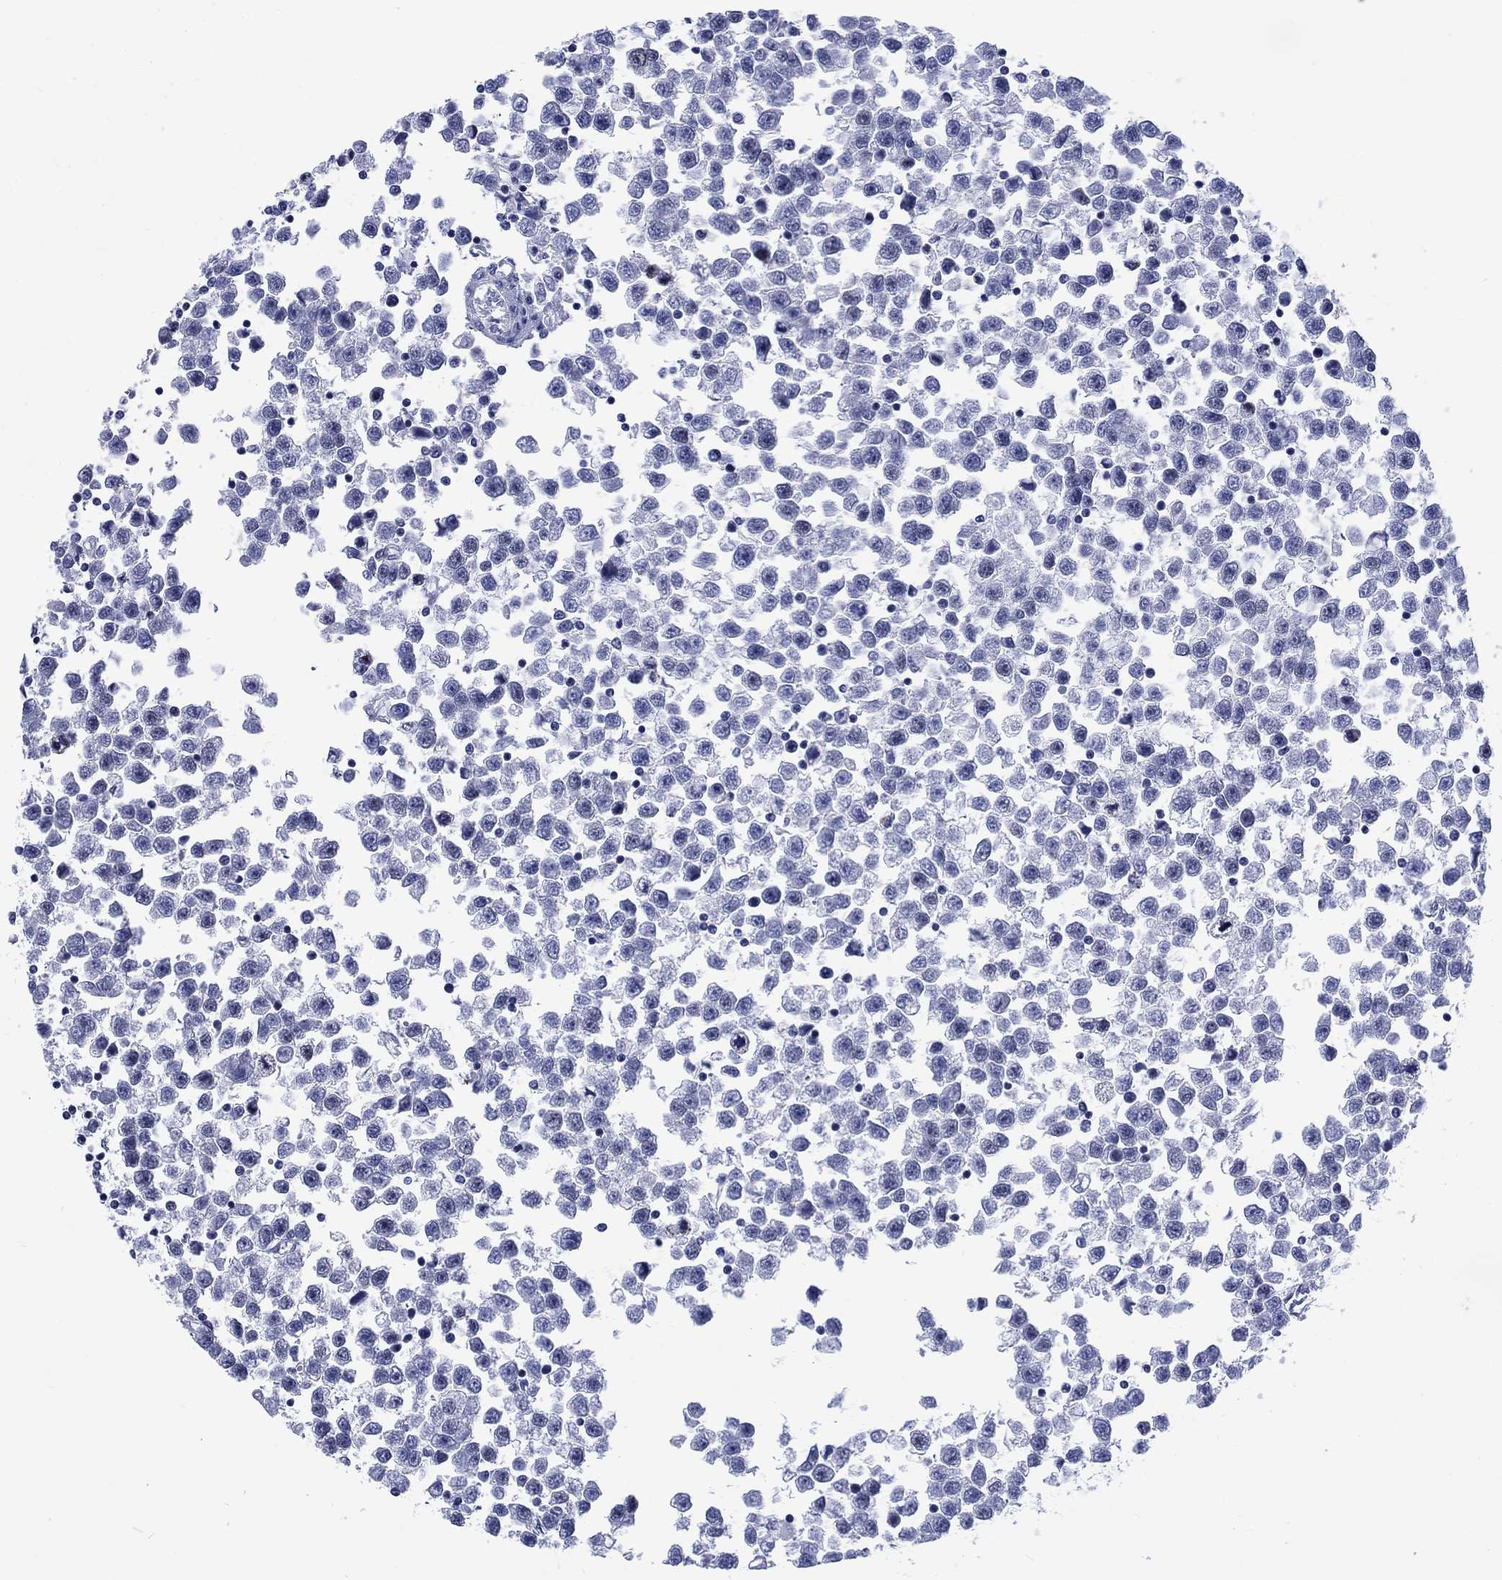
{"staining": {"intensity": "negative", "quantity": "none", "location": "none"}, "tissue": "testis cancer", "cell_type": "Tumor cells", "image_type": "cancer", "snomed": [{"axis": "morphology", "description": "Seminoma, NOS"}, {"axis": "topography", "description": "Testis"}], "caption": "The IHC micrograph has no significant staining in tumor cells of testis cancer (seminoma) tissue. The staining is performed using DAB (3,3'-diaminobenzidine) brown chromogen with nuclei counter-stained in using hematoxylin.", "gene": "KRT76", "patient": {"sex": "male", "age": 34}}